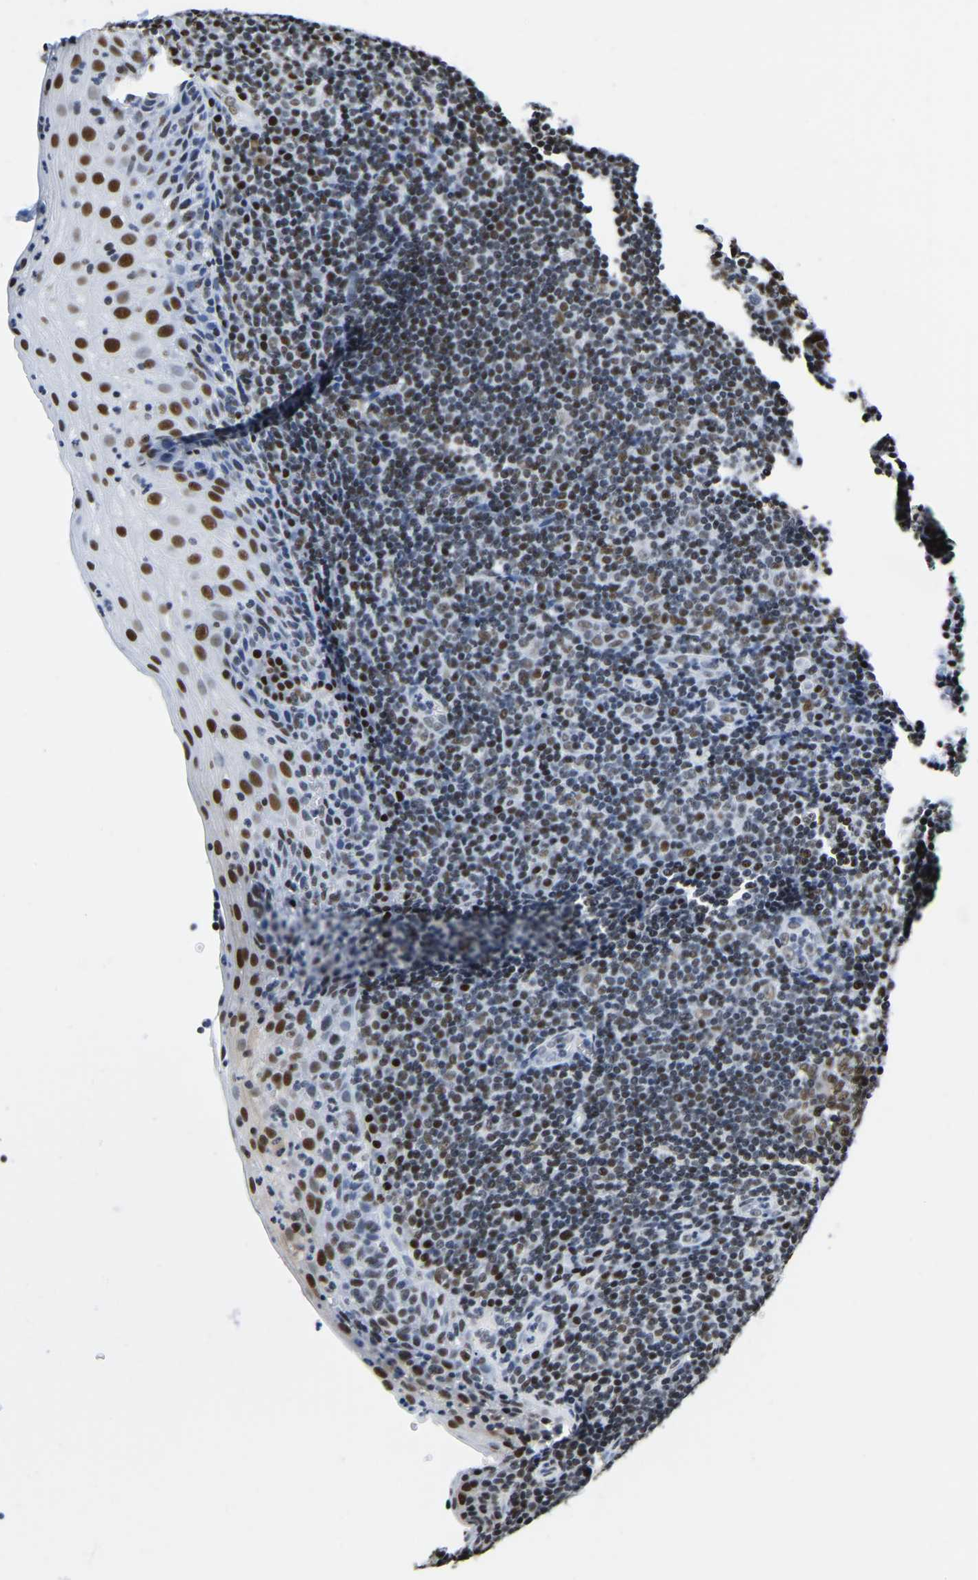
{"staining": {"intensity": "moderate", "quantity": ">75%", "location": "nuclear"}, "tissue": "tonsil", "cell_type": "Germinal center cells", "image_type": "normal", "snomed": [{"axis": "morphology", "description": "Normal tissue, NOS"}, {"axis": "topography", "description": "Tonsil"}], "caption": "Immunohistochemistry (IHC) image of benign tonsil: tonsil stained using immunohistochemistry (IHC) displays medium levels of moderate protein expression localized specifically in the nuclear of germinal center cells, appearing as a nuclear brown color.", "gene": "UBA1", "patient": {"sex": "male", "age": 37}}